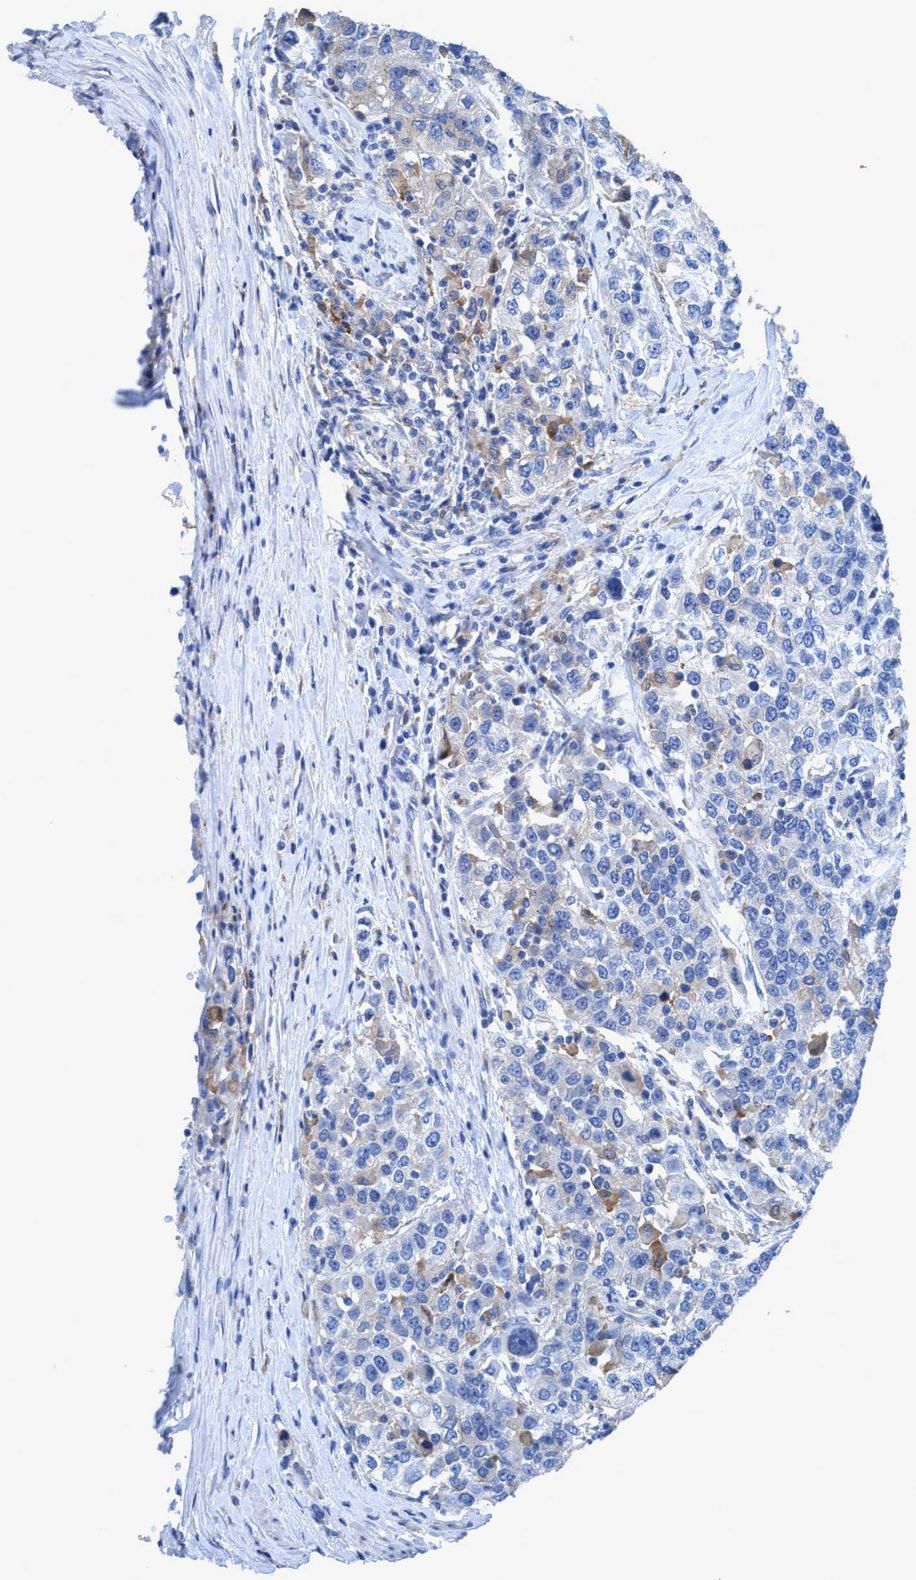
{"staining": {"intensity": "negative", "quantity": "none", "location": "none"}, "tissue": "urothelial cancer", "cell_type": "Tumor cells", "image_type": "cancer", "snomed": [{"axis": "morphology", "description": "Urothelial carcinoma, High grade"}, {"axis": "topography", "description": "Urinary bladder"}], "caption": "Urothelial cancer stained for a protein using IHC demonstrates no staining tumor cells.", "gene": "DNAI1", "patient": {"sex": "female", "age": 80}}